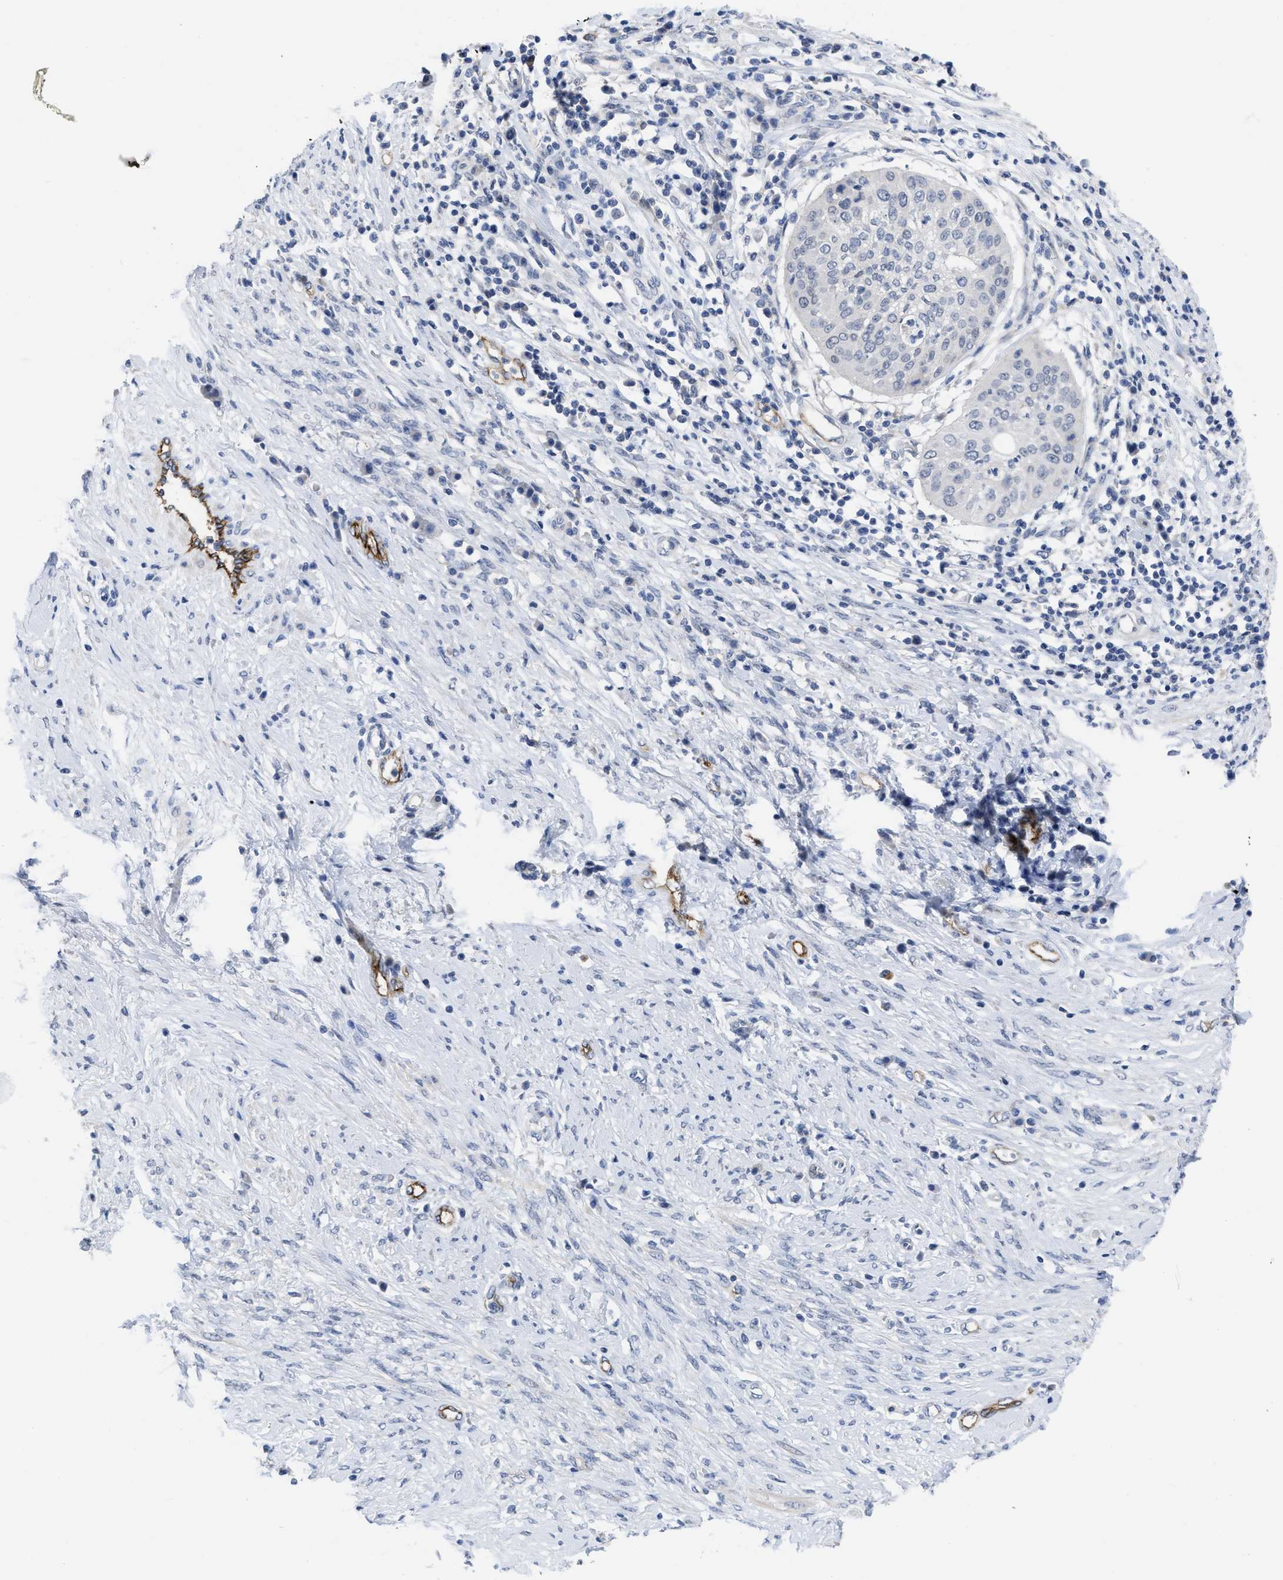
{"staining": {"intensity": "negative", "quantity": "none", "location": "none"}, "tissue": "cervical cancer", "cell_type": "Tumor cells", "image_type": "cancer", "snomed": [{"axis": "morphology", "description": "Normal tissue, NOS"}, {"axis": "morphology", "description": "Squamous cell carcinoma, NOS"}, {"axis": "topography", "description": "Cervix"}], "caption": "This is a image of immunohistochemistry staining of squamous cell carcinoma (cervical), which shows no staining in tumor cells. (DAB immunohistochemistry visualized using brightfield microscopy, high magnification).", "gene": "ACKR1", "patient": {"sex": "female", "age": 39}}